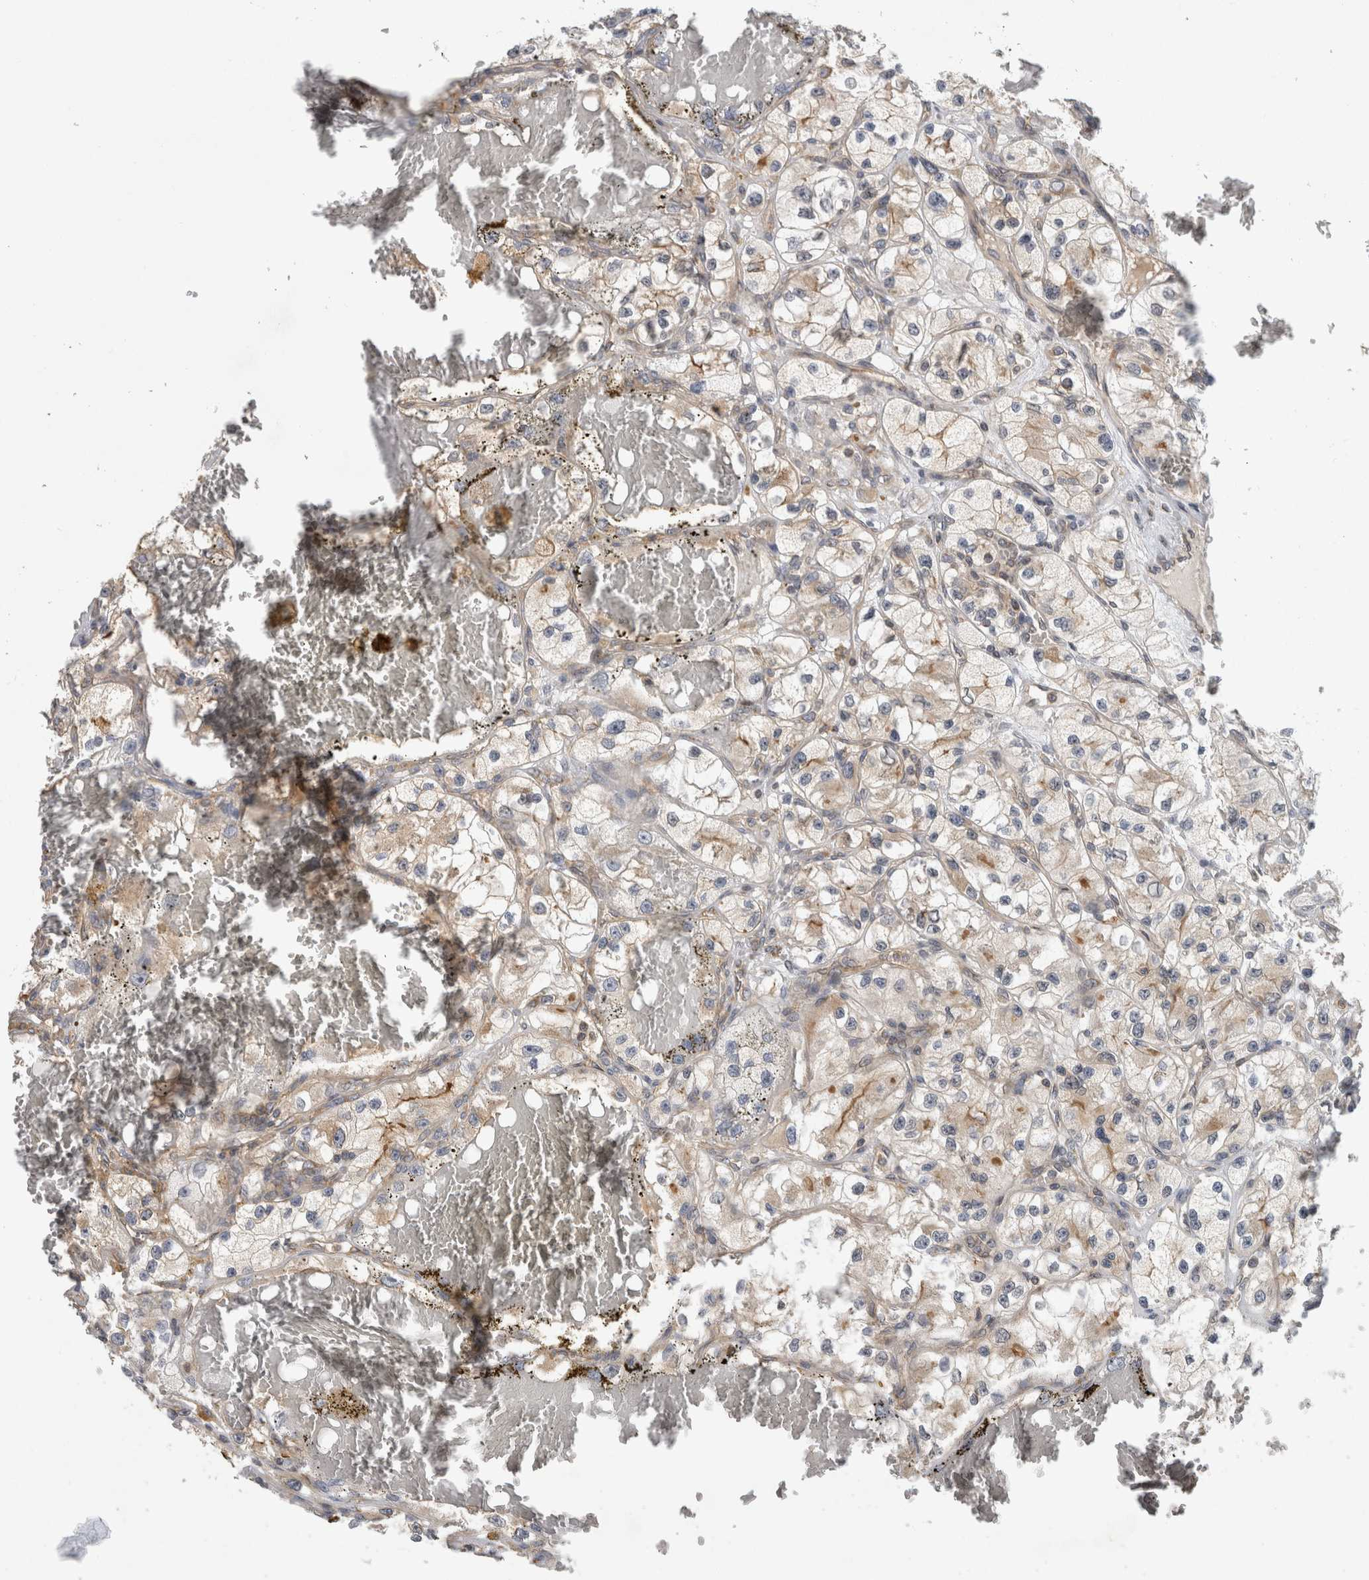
{"staining": {"intensity": "weak", "quantity": "25%-75%", "location": "cytoplasmic/membranous"}, "tissue": "renal cancer", "cell_type": "Tumor cells", "image_type": "cancer", "snomed": [{"axis": "morphology", "description": "Adenocarcinoma, NOS"}, {"axis": "topography", "description": "Kidney"}], "caption": "Protein expression analysis of renal cancer (adenocarcinoma) exhibits weak cytoplasmic/membranous expression in about 25%-75% of tumor cells.", "gene": "PARP6", "patient": {"sex": "female", "age": 57}}